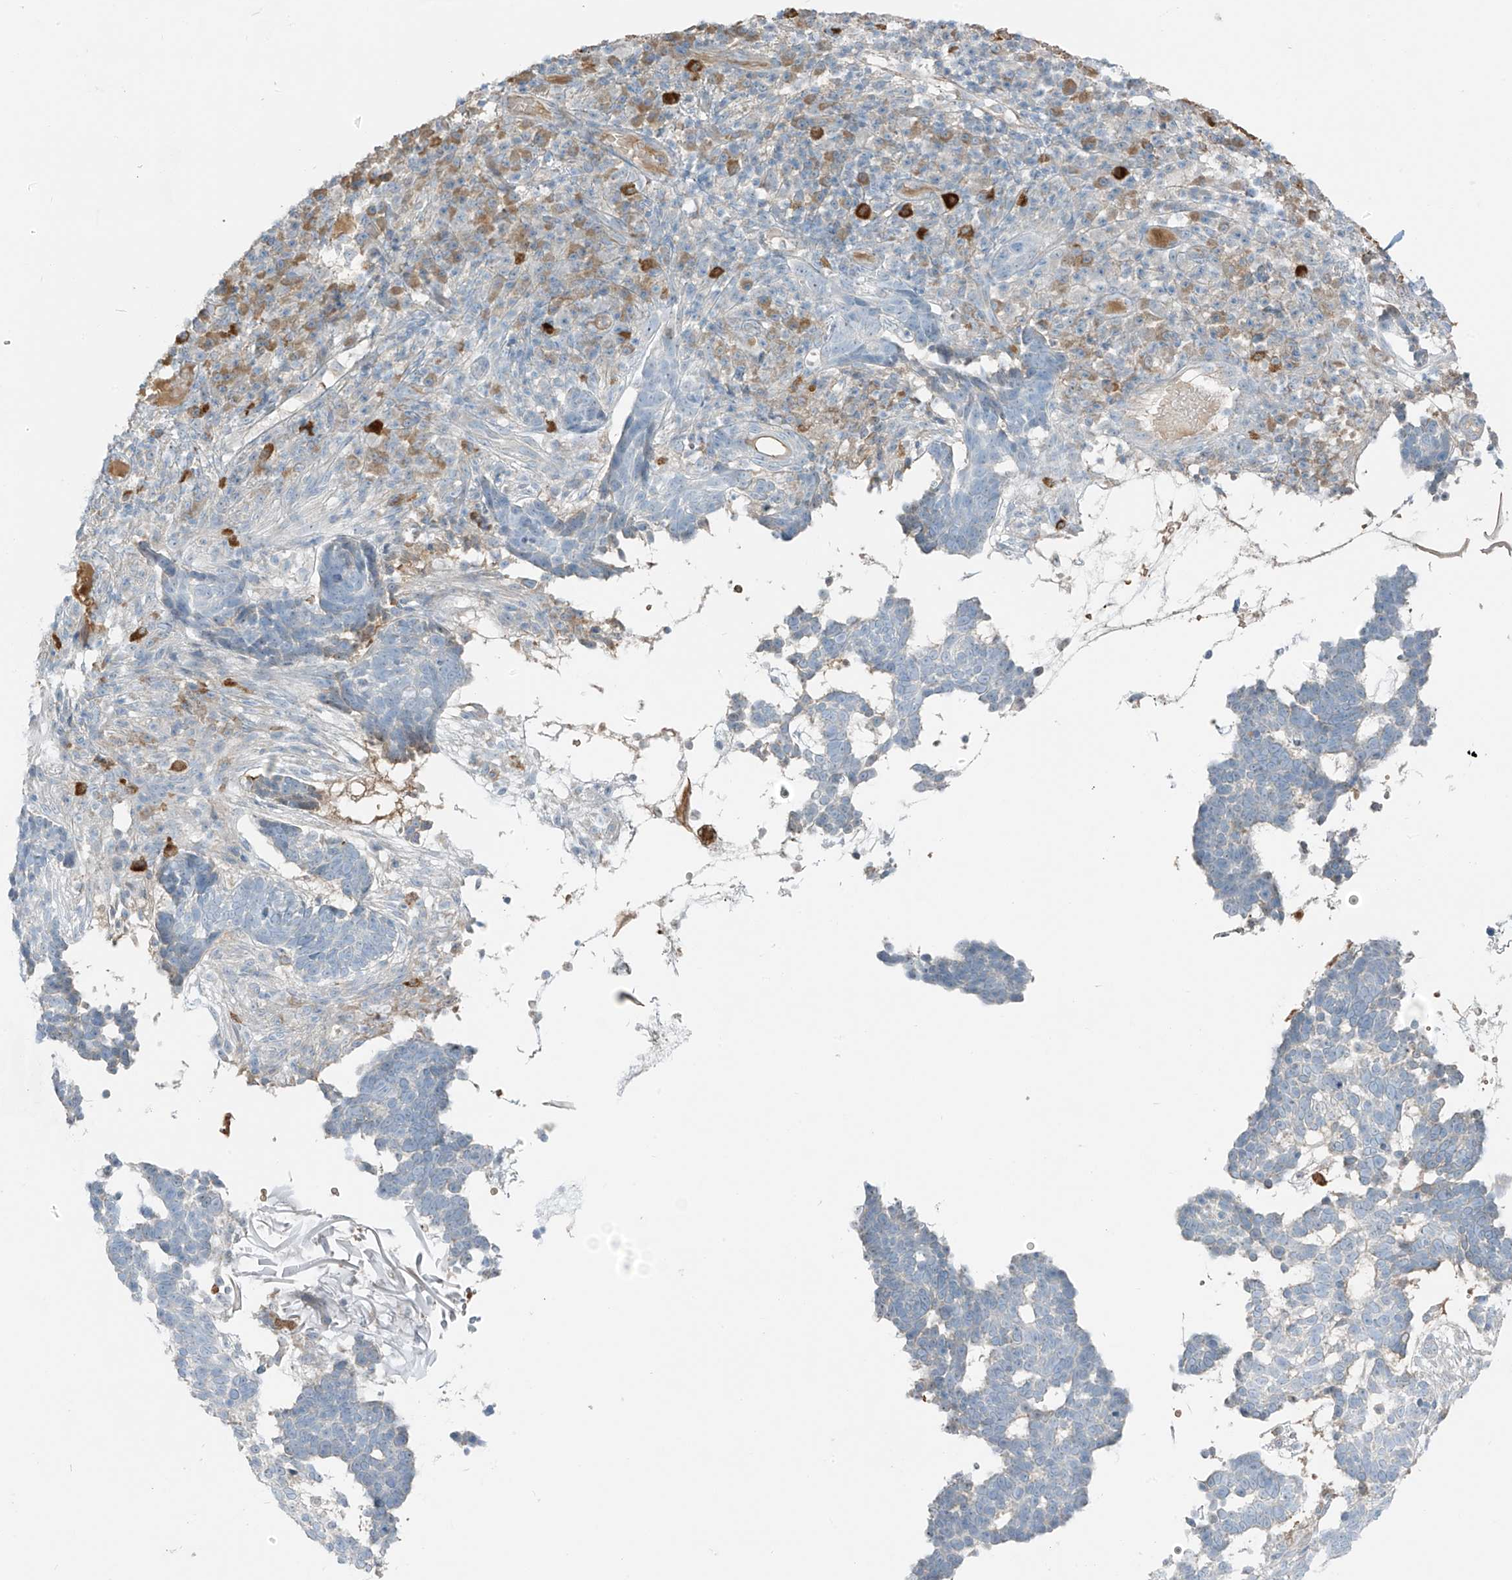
{"staining": {"intensity": "negative", "quantity": "none", "location": "none"}, "tissue": "skin cancer", "cell_type": "Tumor cells", "image_type": "cancer", "snomed": [{"axis": "morphology", "description": "Basal cell carcinoma"}, {"axis": "topography", "description": "Skin"}], "caption": "Immunohistochemistry of human skin cancer demonstrates no expression in tumor cells.", "gene": "FAM131C", "patient": {"sex": "male", "age": 85}}